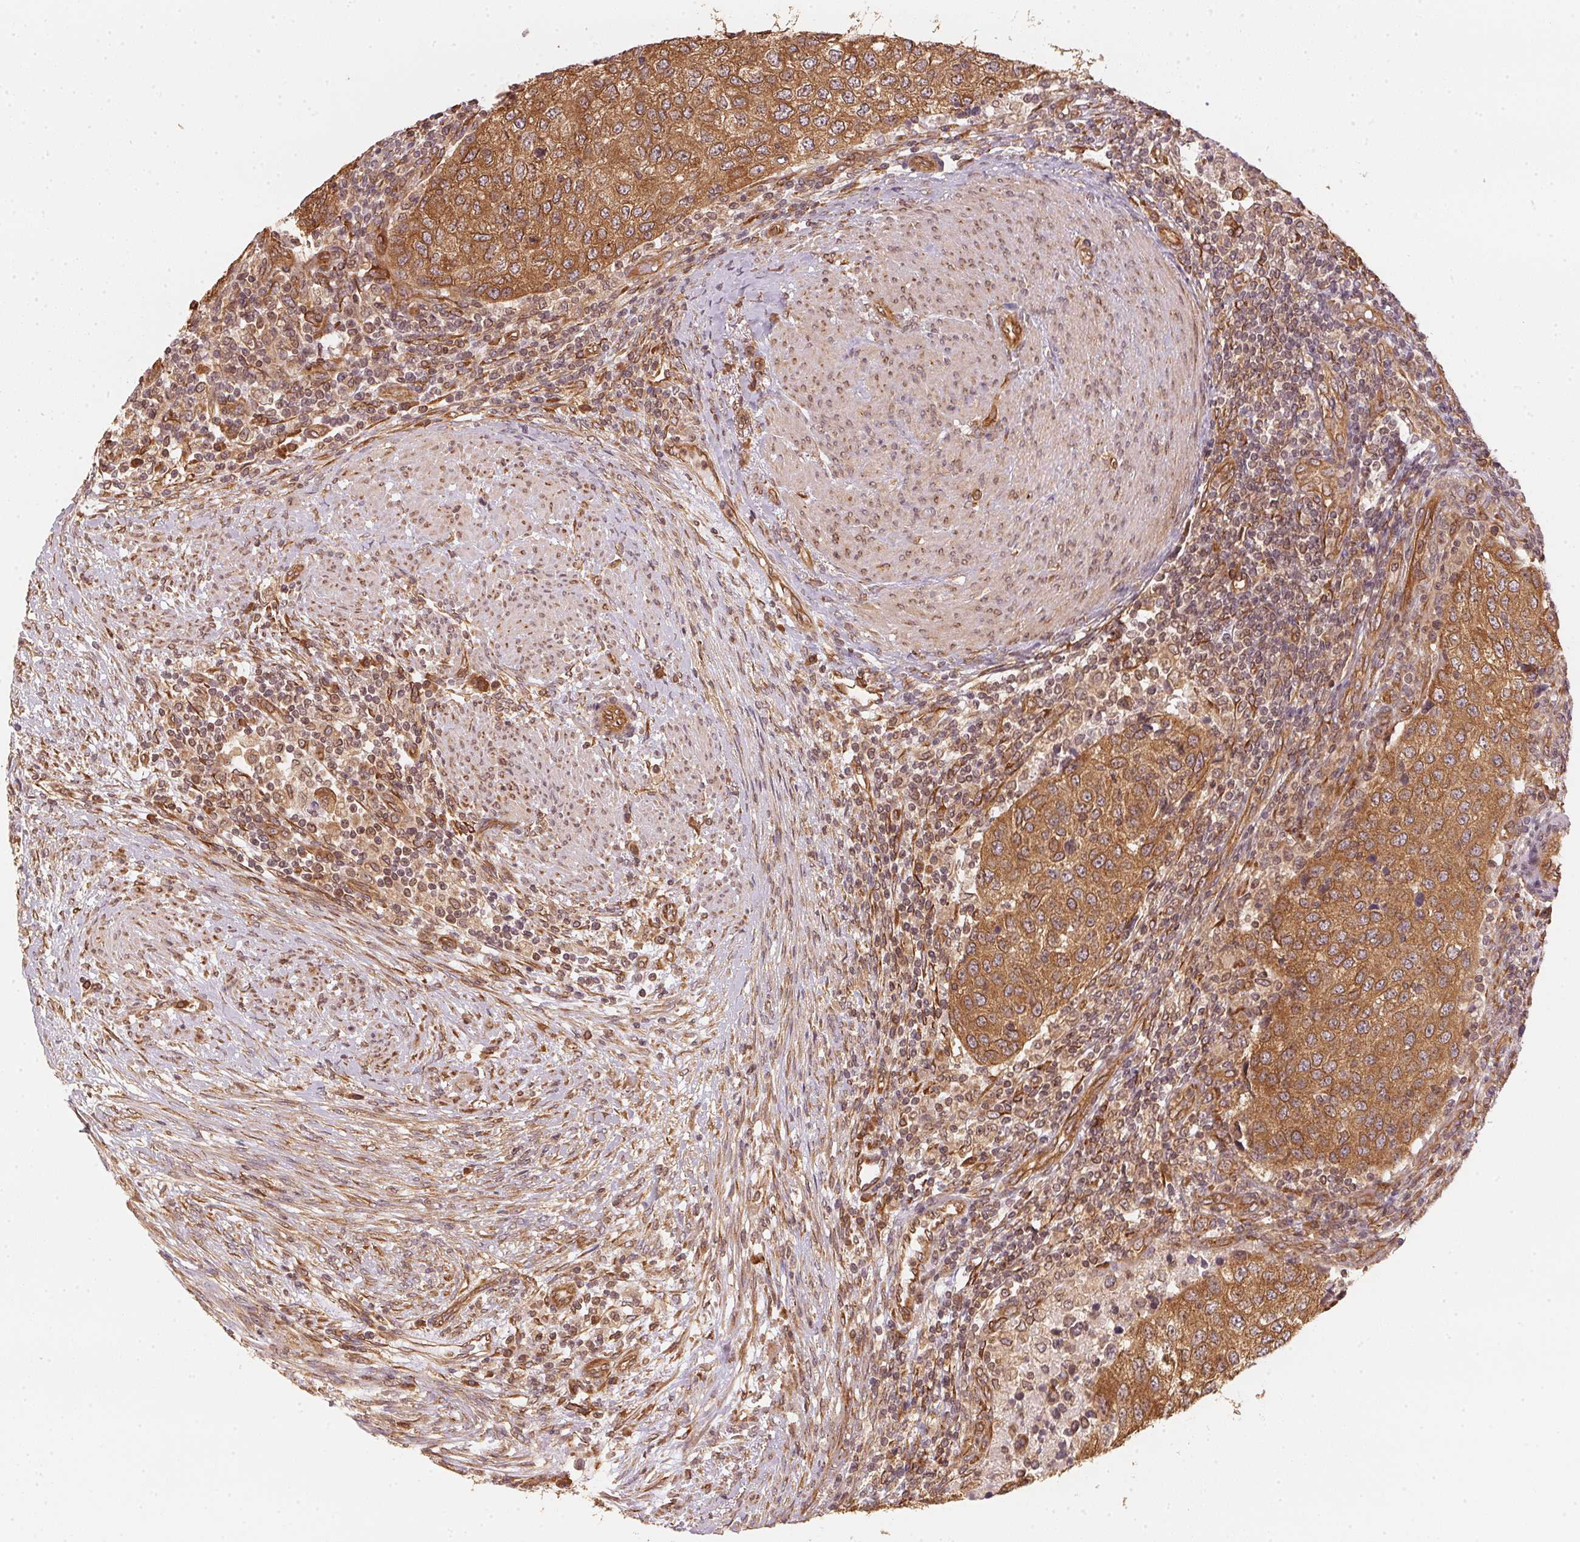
{"staining": {"intensity": "moderate", "quantity": ">75%", "location": "cytoplasmic/membranous"}, "tissue": "urothelial cancer", "cell_type": "Tumor cells", "image_type": "cancer", "snomed": [{"axis": "morphology", "description": "Urothelial carcinoma, High grade"}, {"axis": "topography", "description": "Urinary bladder"}], "caption": "Urothelial cancer was stained to show a protein in brown. There is medium levels of moderate cytoplasmic/membranous positivity in approximately >75% of tumor cells.", "gene": "STRN4", "patient": {"sex": "female", "age": 78}}